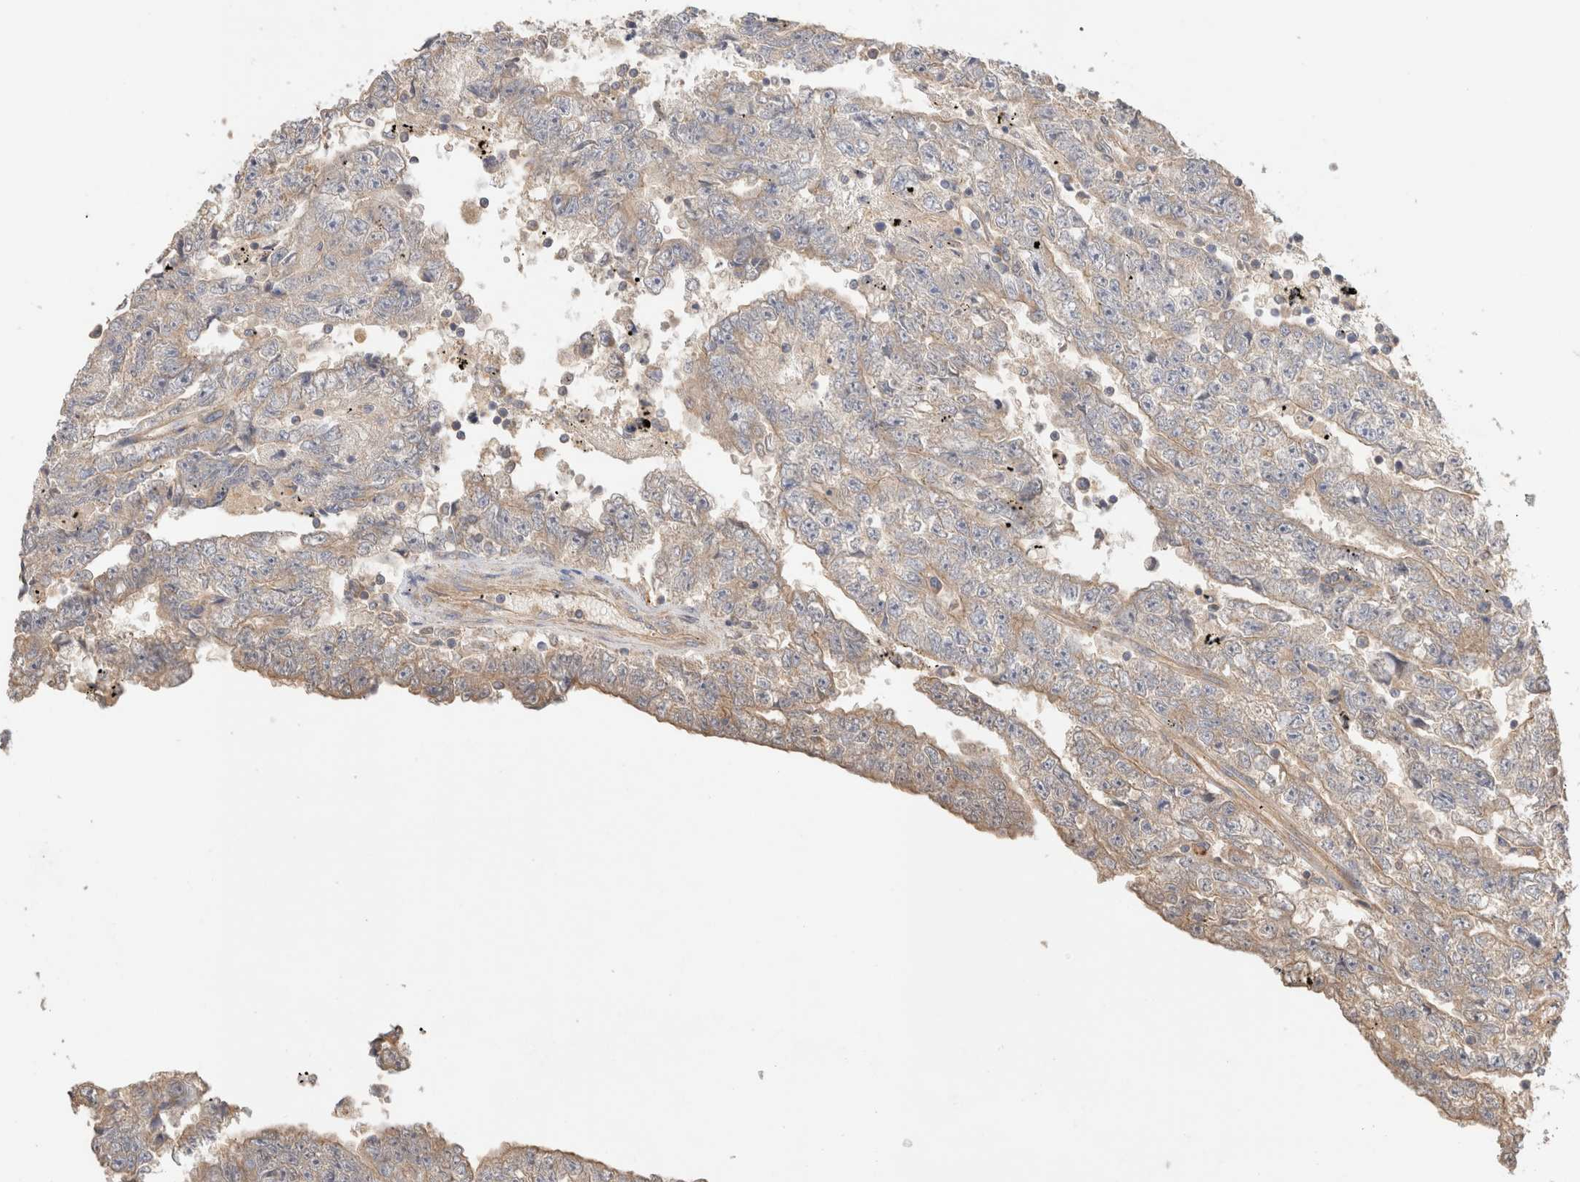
{"staining": {"intensity": "weak", "quantity": "25%-75%", "location": "cytoplasmic/membranous"}, "tissue": "testis cancer", "cell_type": "Tumor cells", "image_type": "cancer", "snomed": [{"axis": "morphology", "description": "Carcinoma, Embryonal, NOS"}, {"axis": "topography", "description": "Testis"}], "caption": "IHC photomicrograph of neoplastic tissue: testis cancer (embryonal carcinoma) stained using immunohistochemistry reveals low levels of weak protein expression localized specifically in the cytoplasmic/membranous of tumor cells, appearing as a cytoplasmic/membranous brown color.", "gene": "B3GNTL1", "patient": {"sex": "male", "age": 25}}